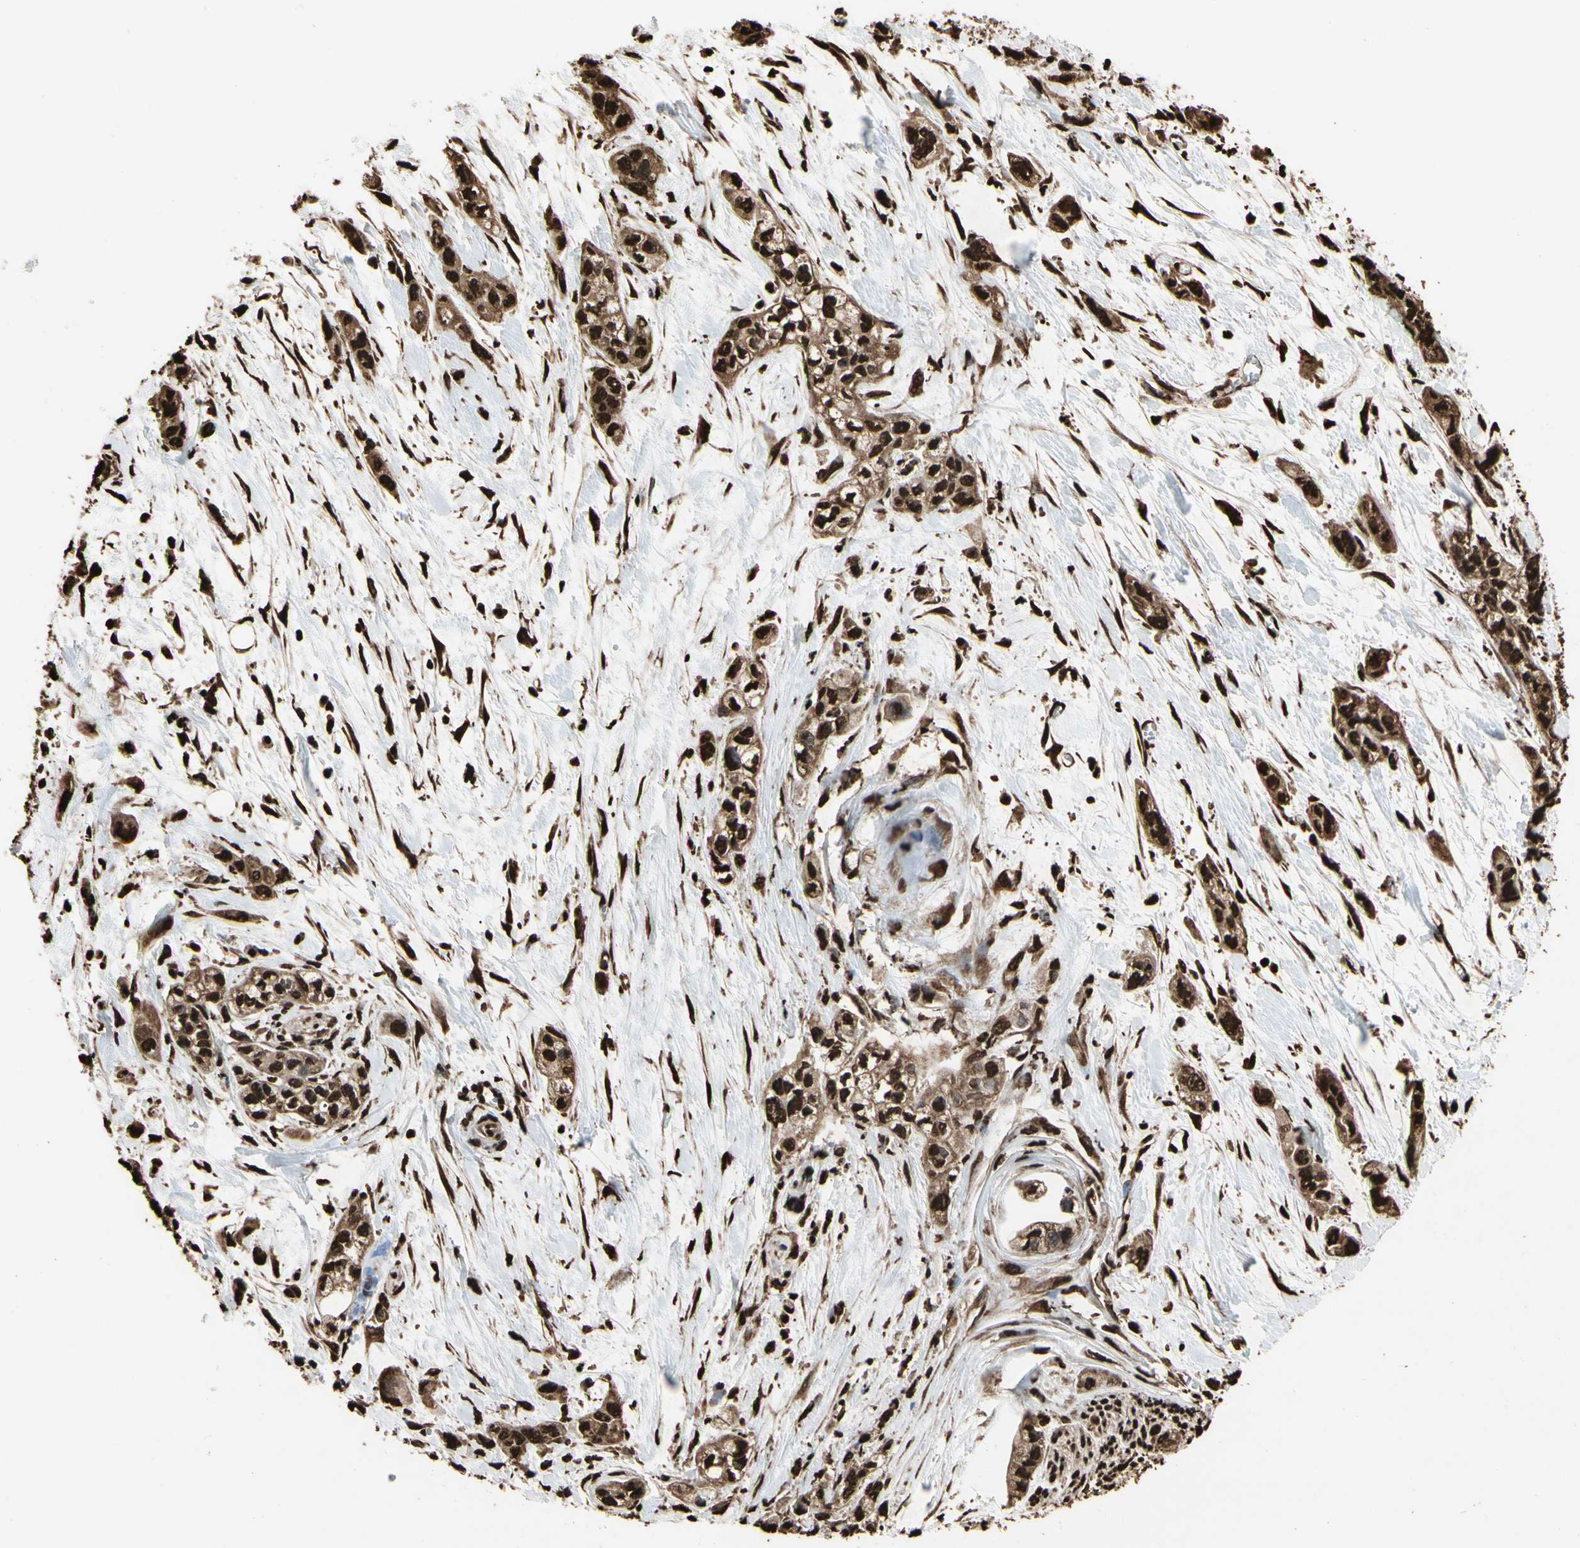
{"staining": {"intensity": "strong", "quantity": ">75%", "location": "cytoplasmic/membranous,nuclear"}, "tissue": "pancreatic cancer", "cell_type": "Tumor cells", "image_type": "cancer", "snomed": [{"axis": "morphology", "description": "Adenocarcinoma, NOS"}, {"axis": "topography", "description": "Pancreas"}], "caption": "Protein staining of pancreatic cancer tissue reveals strong cytoplasmic/membranous and nuclear positivity in about >75% of tumor cells. The staining is performed using DAB (3,3'-diaminobenzidine) brown chromogen to label protein expression. The nuclei are counter-stained blue using hematoxylin.", "gene": "HNRNPK", "patient": {"sex": "male", "age": 74}}